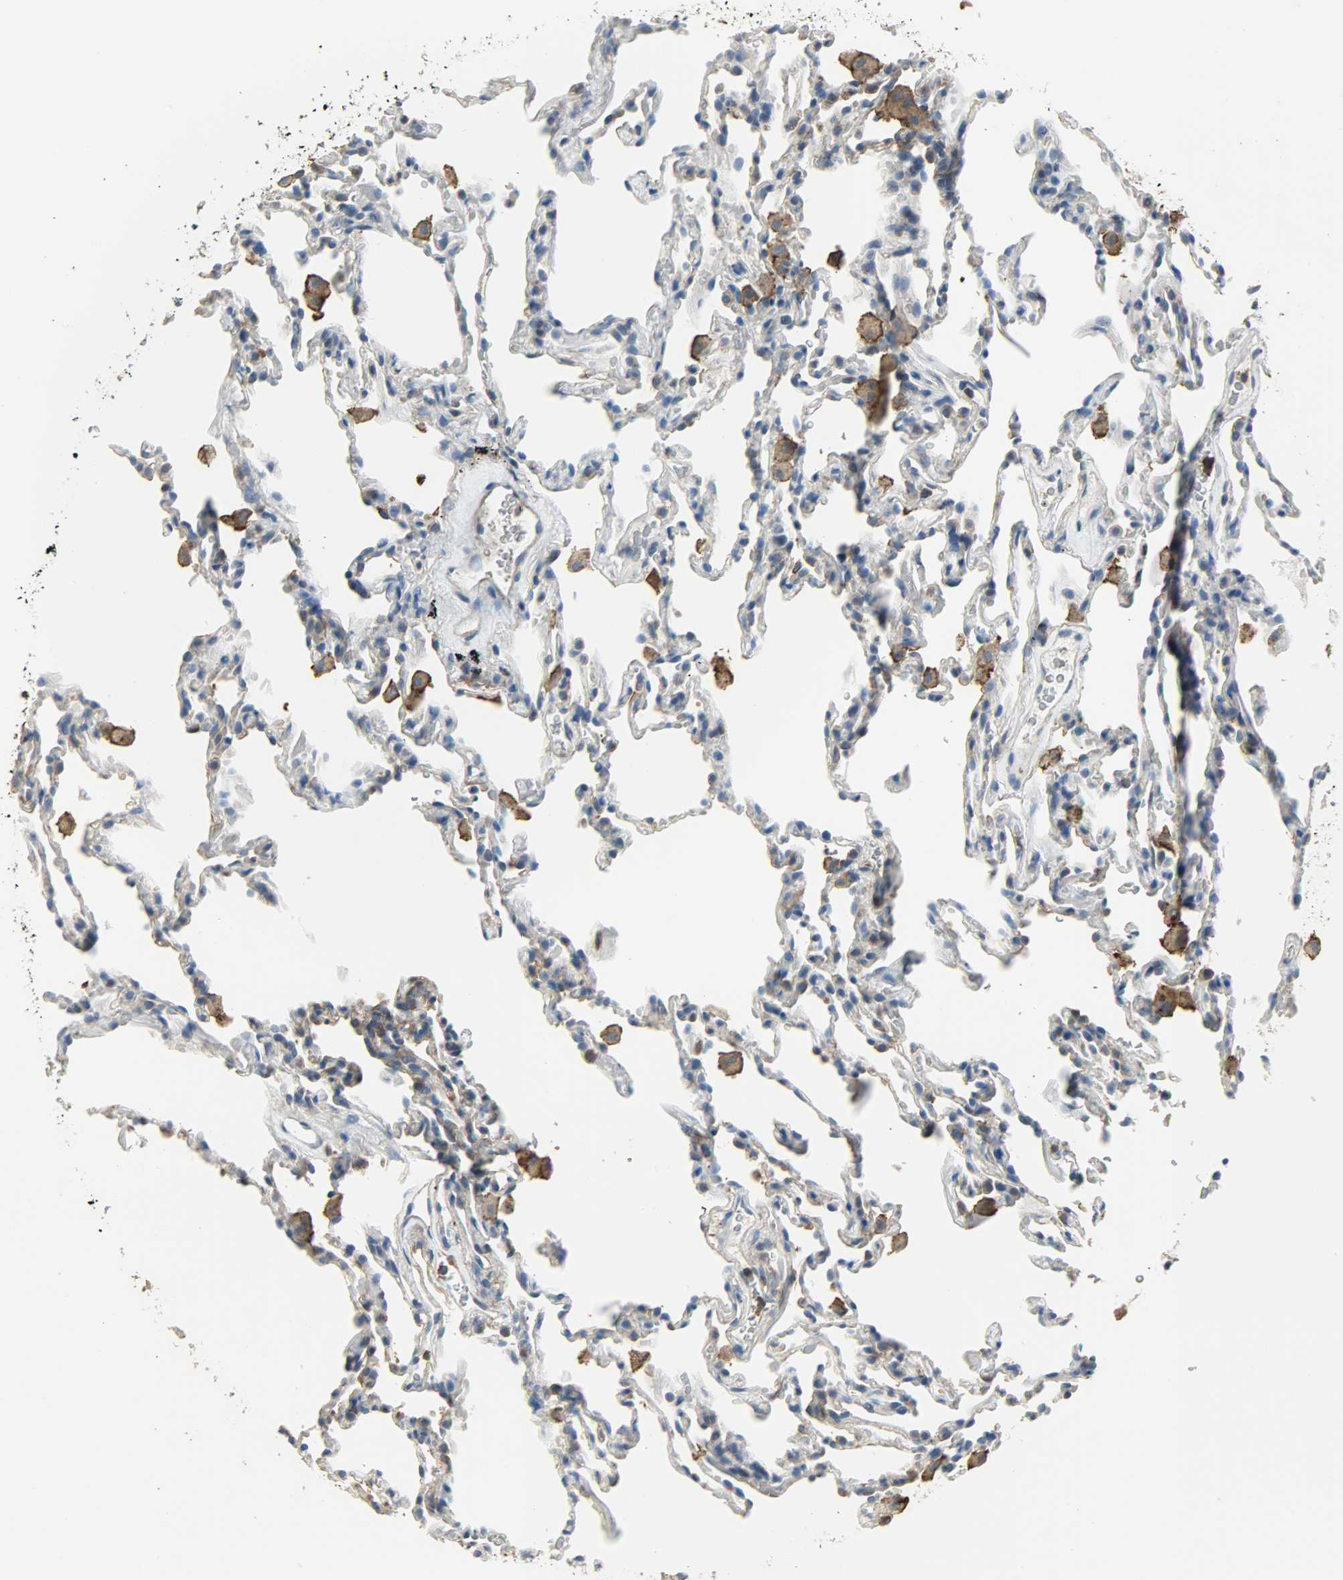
{"staining": {"intensity": "negative", "quantity": "none", "location": "none"}, "tissue": "lung", "cell_type": "Alveolar cells", "image_type": "normal", "snomed": [{"axis": "morphology", "description": "Normal tissue, NOS"}, {"axis": "morphology", "description": "Soft tissue tumor metastatic"}, {"axis": "topography", "description": "Lung"}], "caption": "Histopathology image shows no protein staining in alveolar cells of benign lung.", "gene": "DNAJA4", "patient": {"sex": "male", "age": 59}}